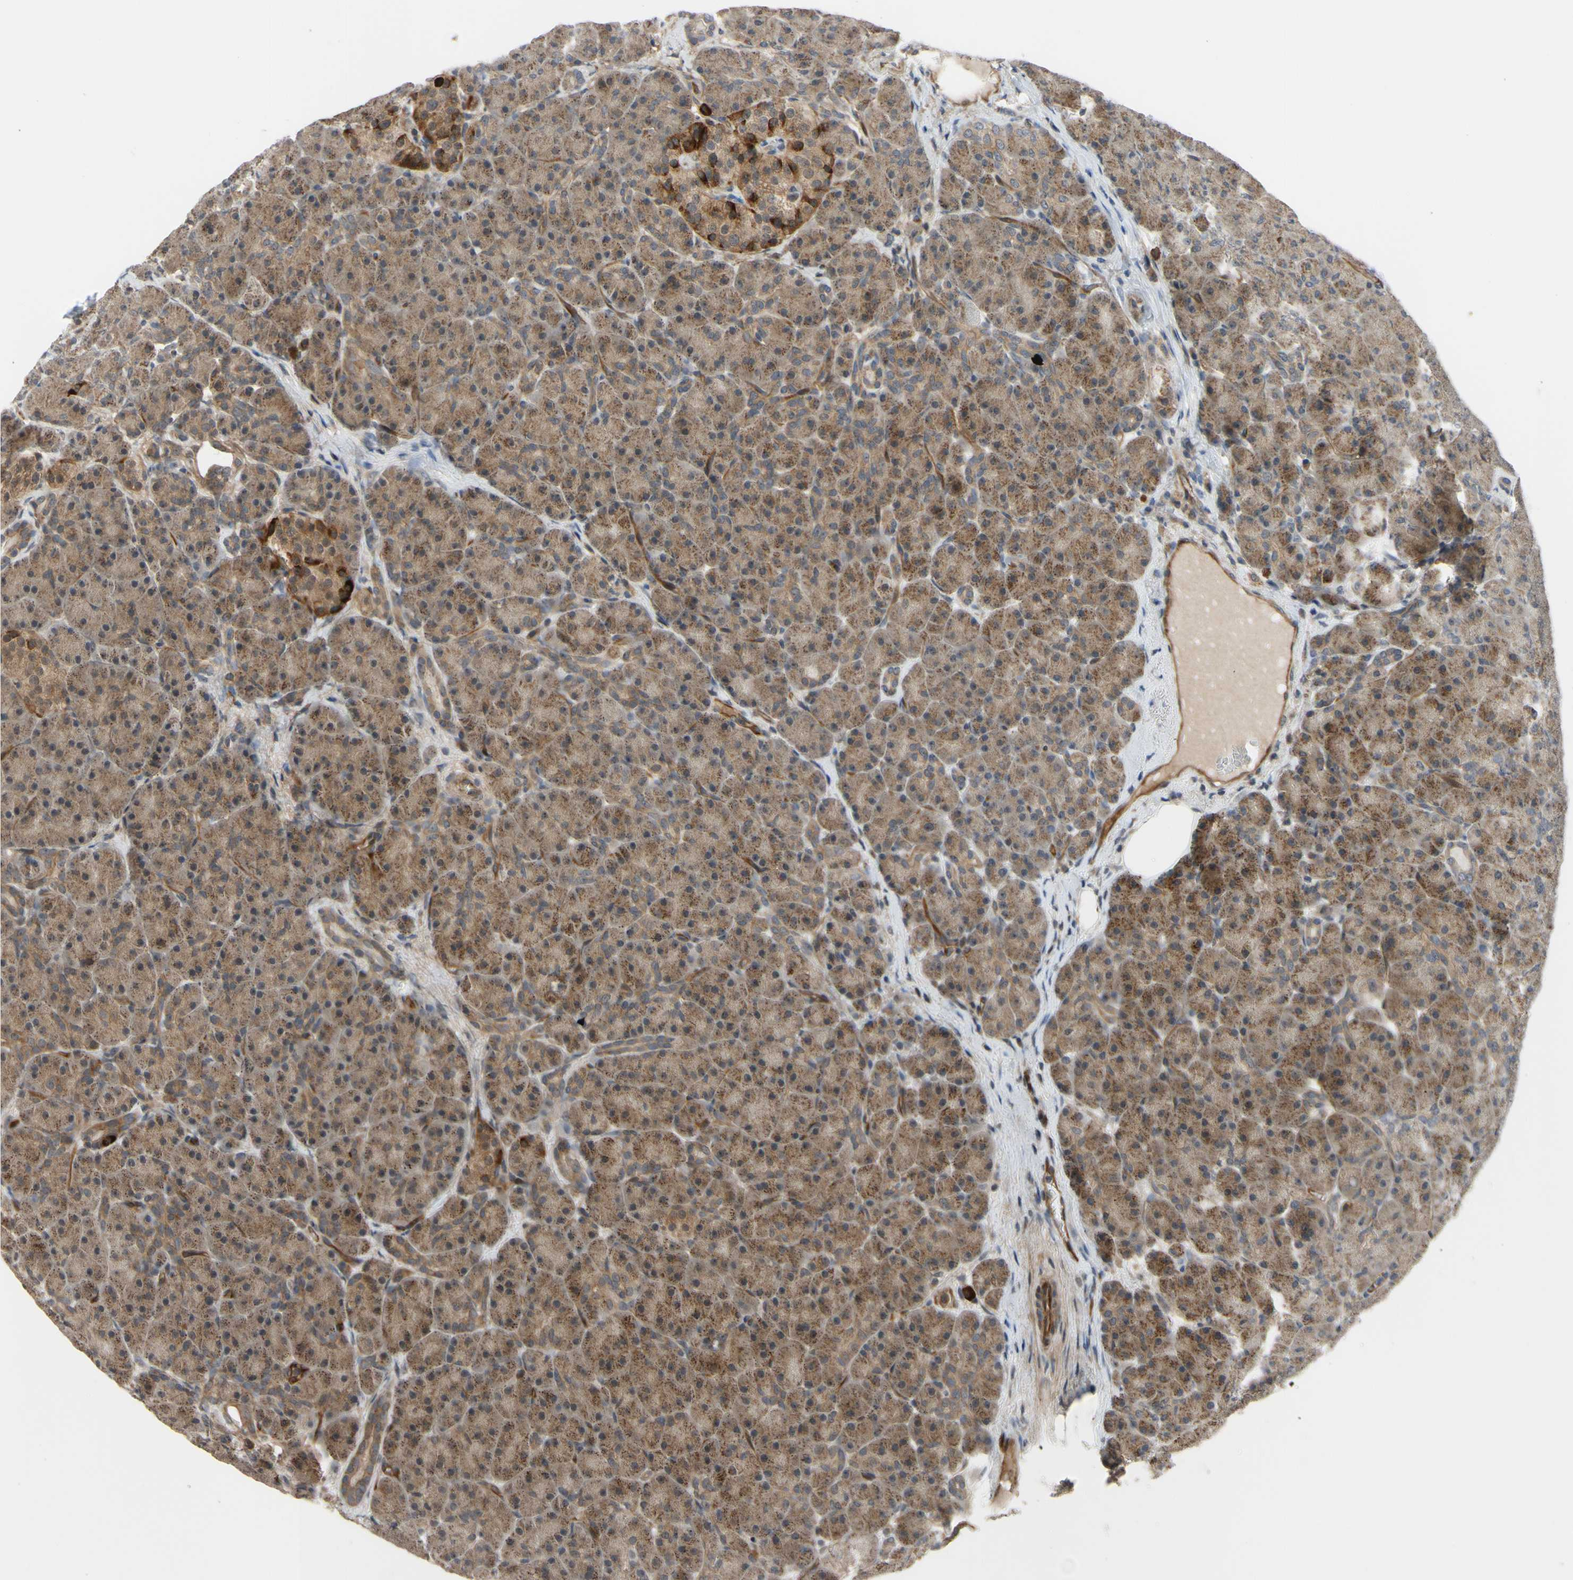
{"staining": {"intensity": "strong", "quantity": "<25%", "location": "cytoplasmic/membranous"}, "tissue": "pancreas", "cell_type": "Exocrine glandular cells", "image_type": "normal", "snomed": [{"axis": "morphology", "description": "Normal tissue, NOS"}, {"axis": "topography", "description": "Pancreas"}], "caption": "Pancreas stained with IHC displays strong cytoplasmic/membranous positivity in approximately <25% of exocrine glandular cells. (brown staining indicates protein expression, while blue staining denotes nuclei).", "gene": "COMMD9", "patient": {"sex": "male", "age": 66}}